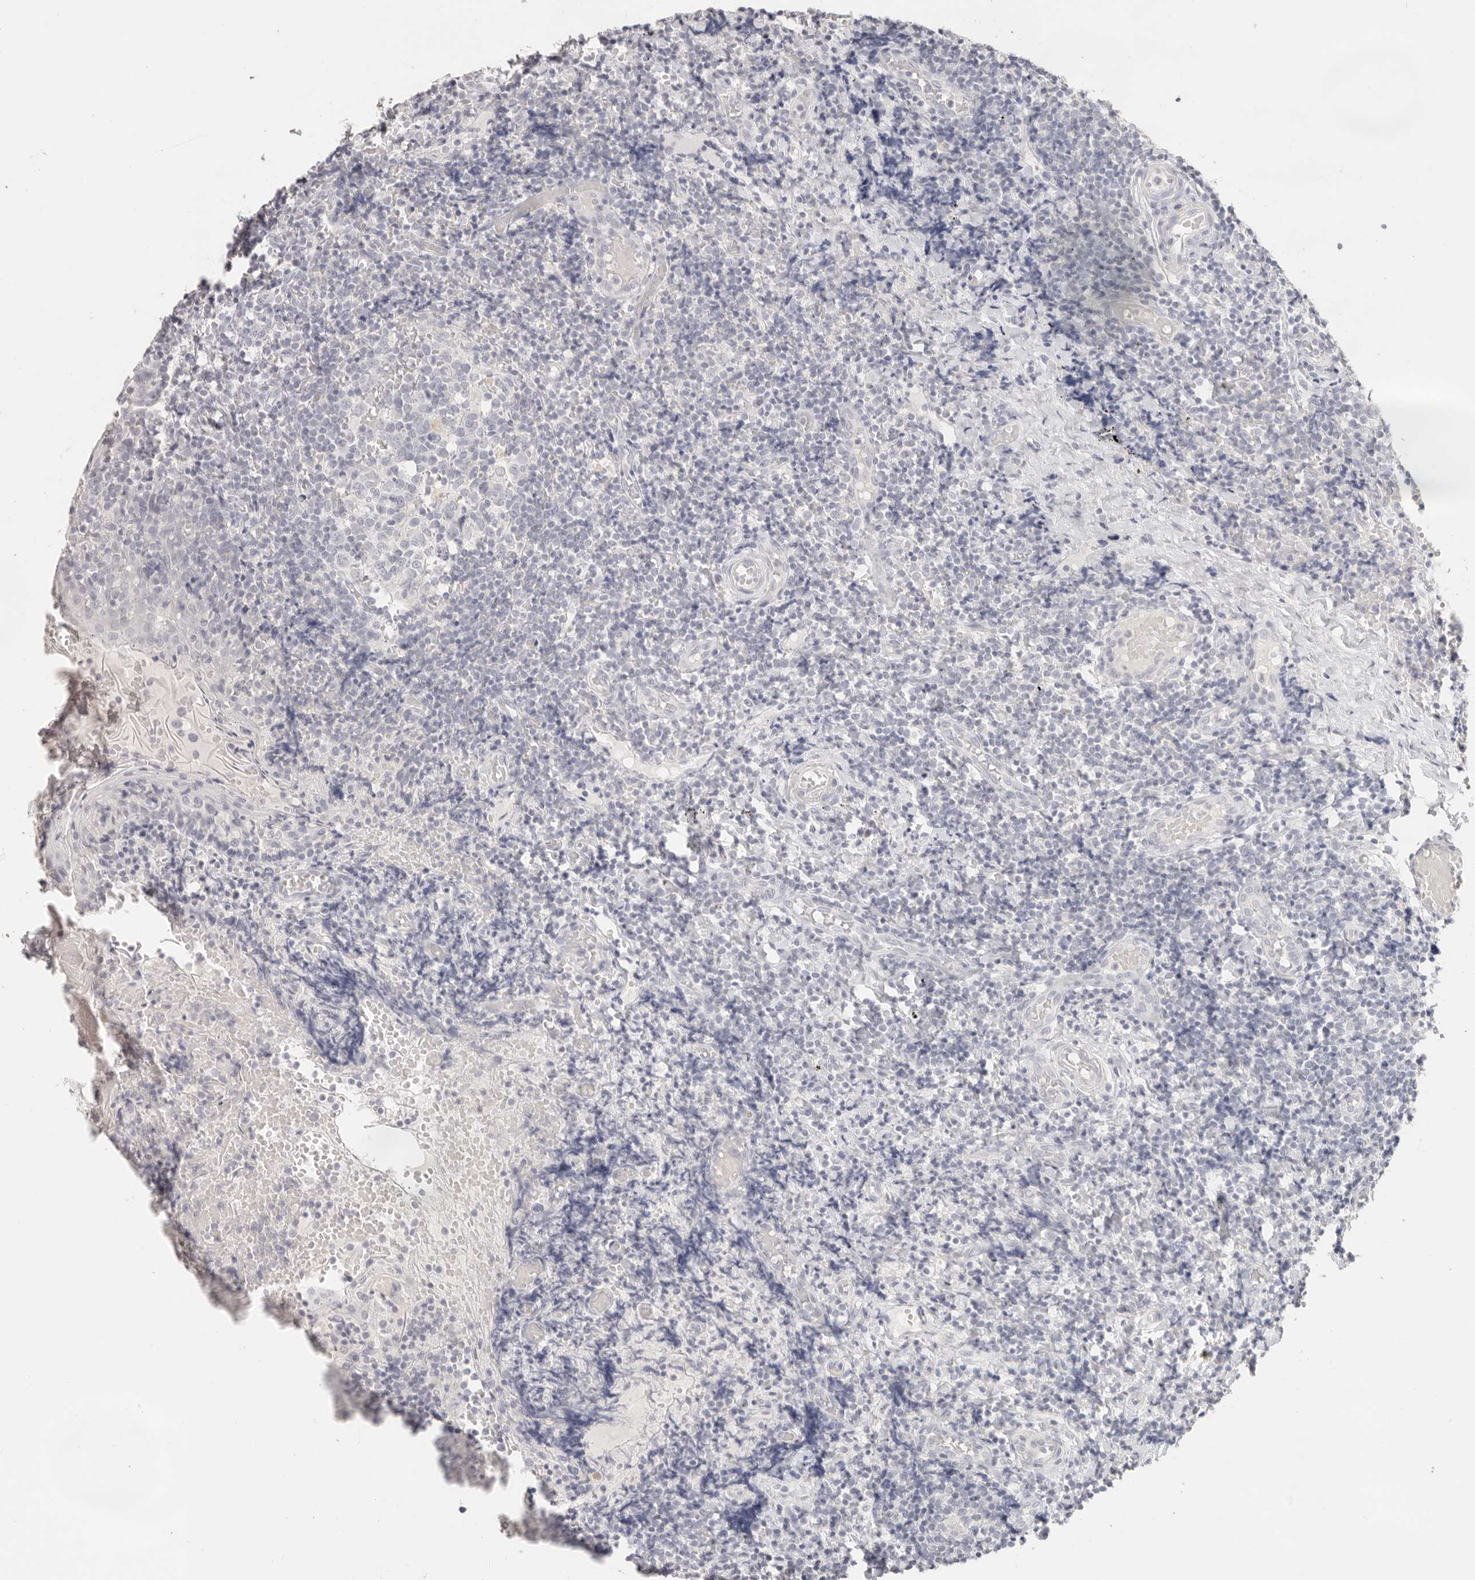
{"staining": {"intensity": "negative", "quantity": "none", "location": "none"}, "tissue": "tonsil", "cell_type": "Germinal center cells", "image_type": "normal", "snomed": [{"axis": "morphology", "description": "Normal tissue, NOS"}, {"axis": "topography", "description": "Tonsil"}], "caption": "IHC micrograph of unremarkable tonsil stained for a protein (brown), which exhibits no positivity in germinal center cells.", "gene": "EPCAM", "patient": {"sex": "female", "age": 19}}